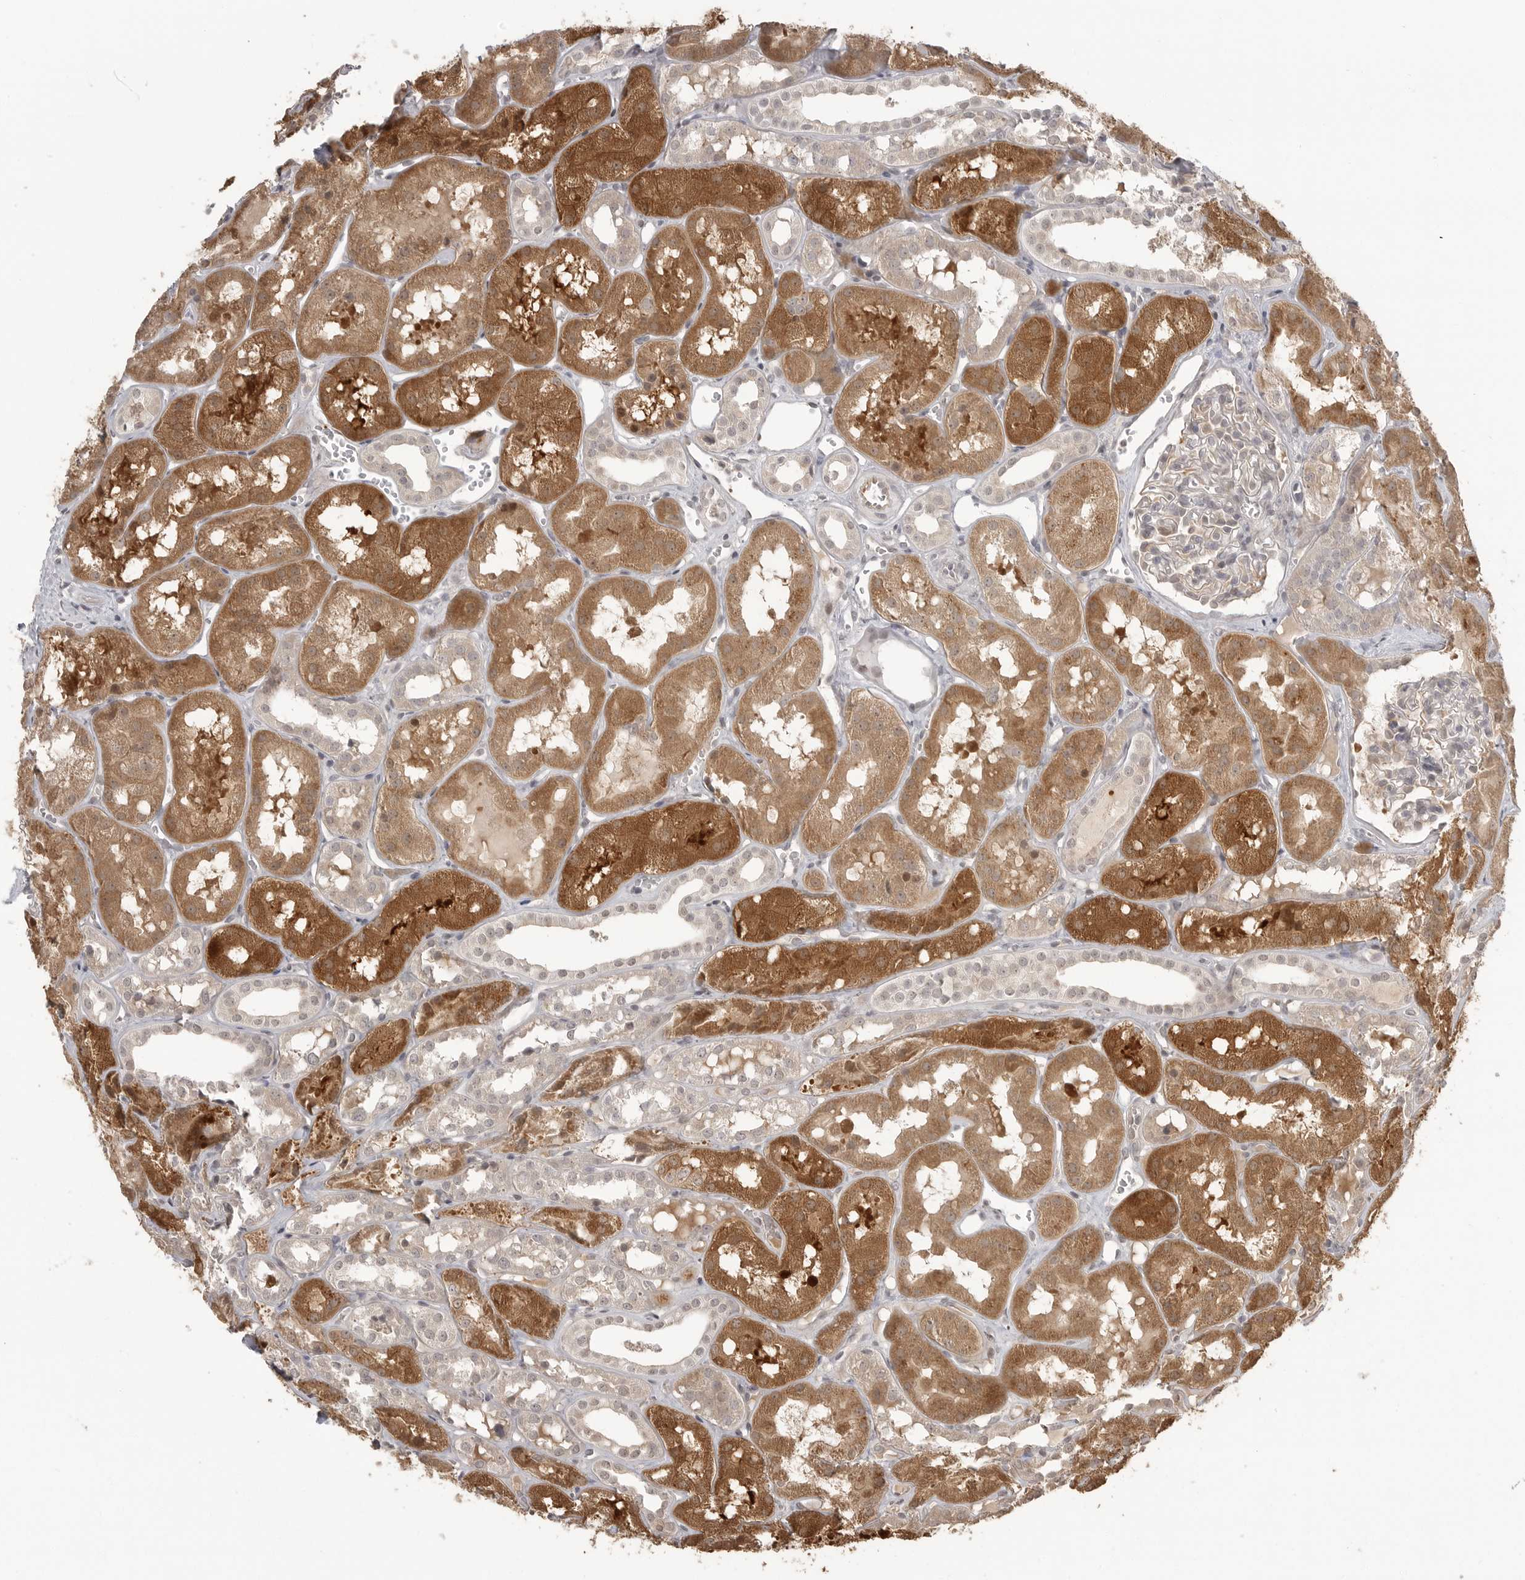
{"staining": {"intensity": "negative", "quantity": "none", "location": "none"}, "tissue": "kidney", "cell_type": "Cells in glomeruli", "image_type": "normal", "snomed": [{"axis": "morphology", "description": "Normal tissue, NOS"}, {"axis": "topography", "description": "Kidney"}], "caption": "Cells in glomeruli show no significant staining in benign kidney. (Brightfield microscopy of DAB (3,3'-diaminobenzidine) IHC at high magnification).", "gene": "SMG8", "patient": {"sex": "male", "age": 16}}